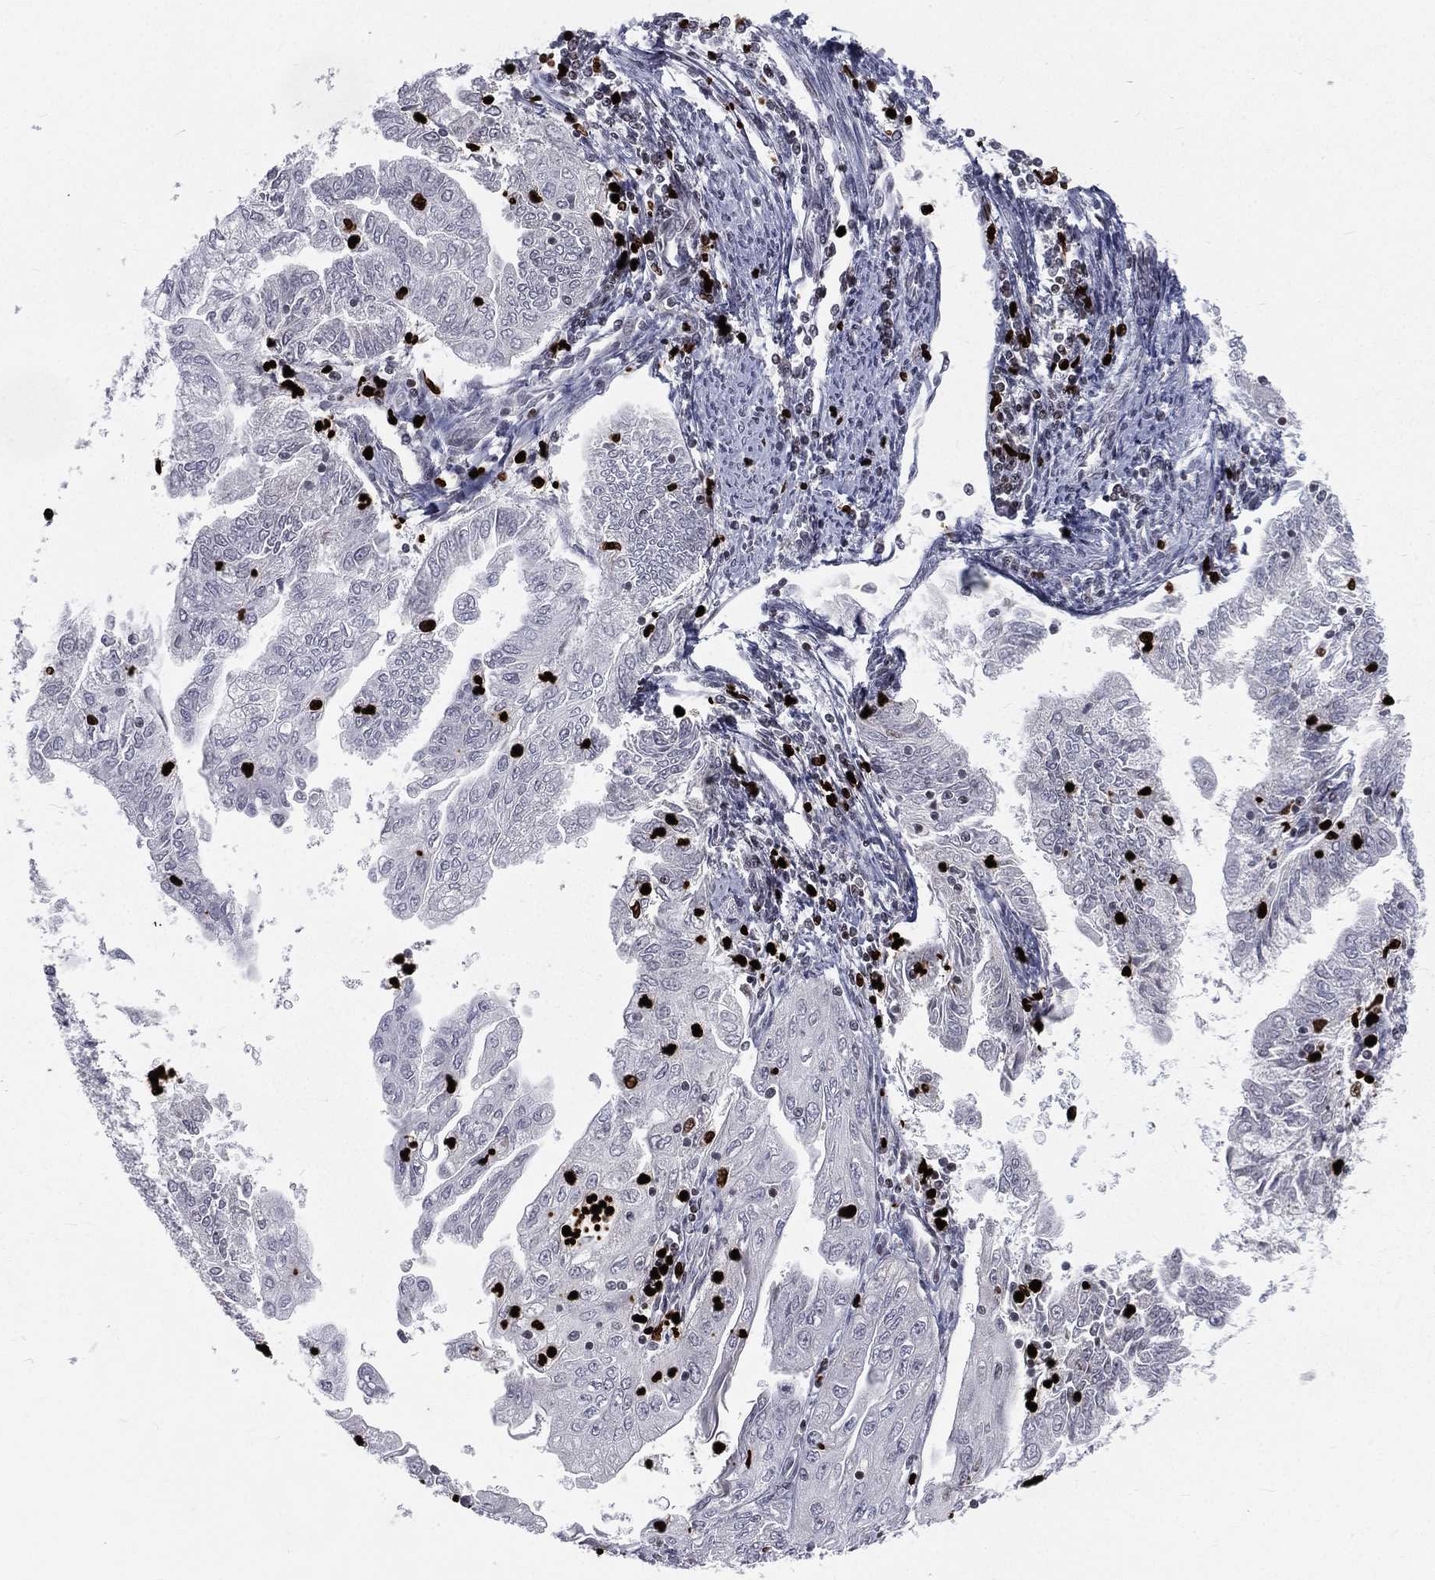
{"staining": {"intensity": "negative", "quantity": "none", "location": "none"}, "tissue": "endometrial cancer", "cell_type": "Tumor cells", "image_type": "cancer", "snomed": [{"axis": "morphology", "description": "Adenocarcinoma, NOS"}, {"axis": "topography", "description": "Endometrium"}], "caption": "Immunohistochemistry of human endometrial cancer (adenocarcinoma) displays no expression in tumor cells.", "gene": "MNDA", "patient": {"sex": "female", "age": 56}}